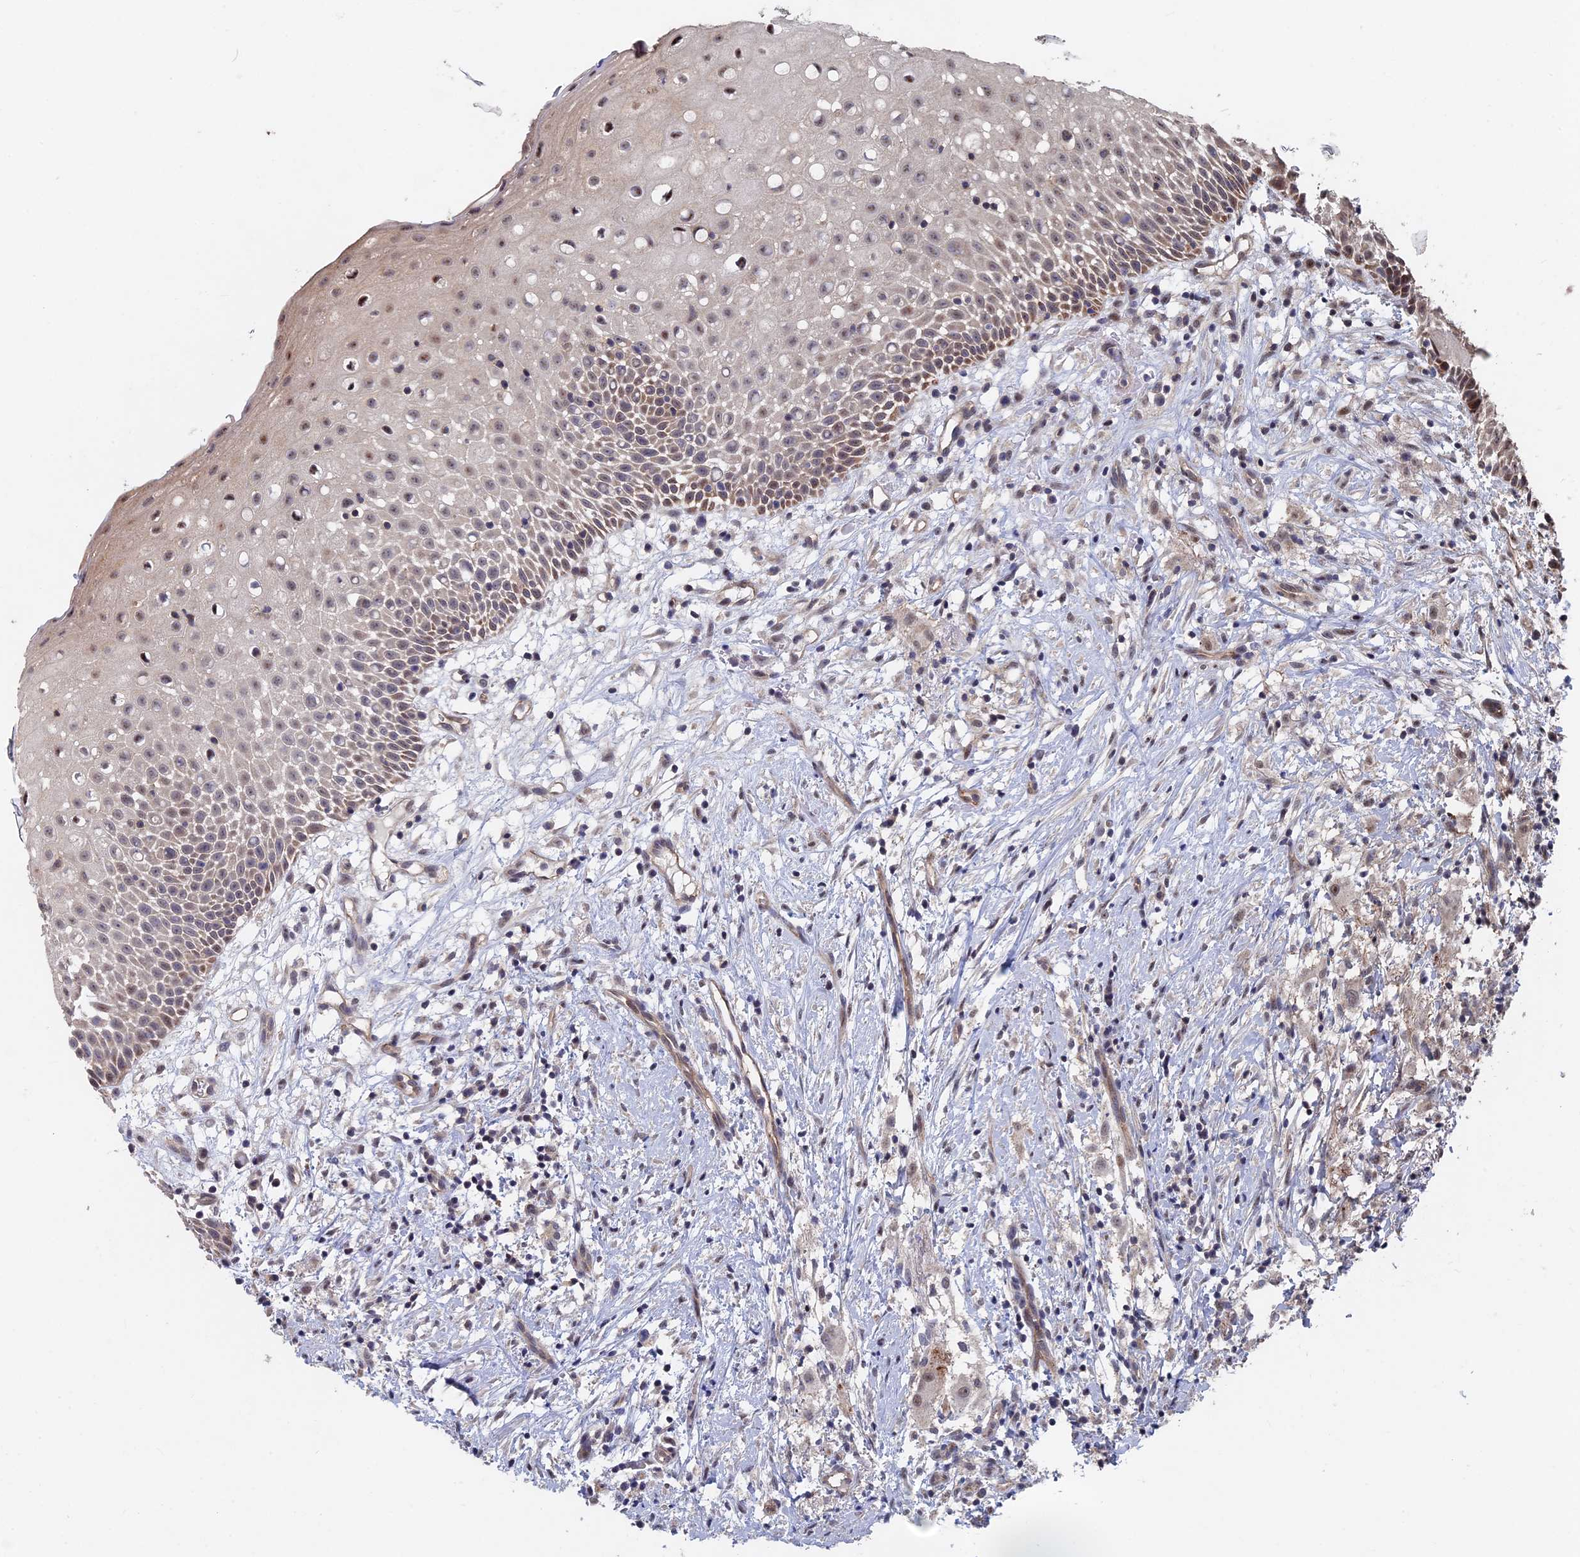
{"staining": {"intensity": "weak", "quantity": "25%-75%", "location": "cytoplasmic/membranous,nuclear"}, "tissue": "oral mucosa", "cell_type": "Squamous epithelial cells", "image_type": "normal", "snomed": [{"axis": "morphology", "description": "Normal tissue, NOS"}, {"axis": "topography", "description": "Oral tissue"}], "caption": "A low amount of weak cytoplasmic/membranous,nuclear staining is identified in about 25%-75% of squamous epithelial cells in normal oral mucosa. Immunohistochemistry (ihc) stains the protein in brown and the nuclei are stained blue.", "gene": "KIAA1328", "patient": {"sex": "female", "age": 69}}